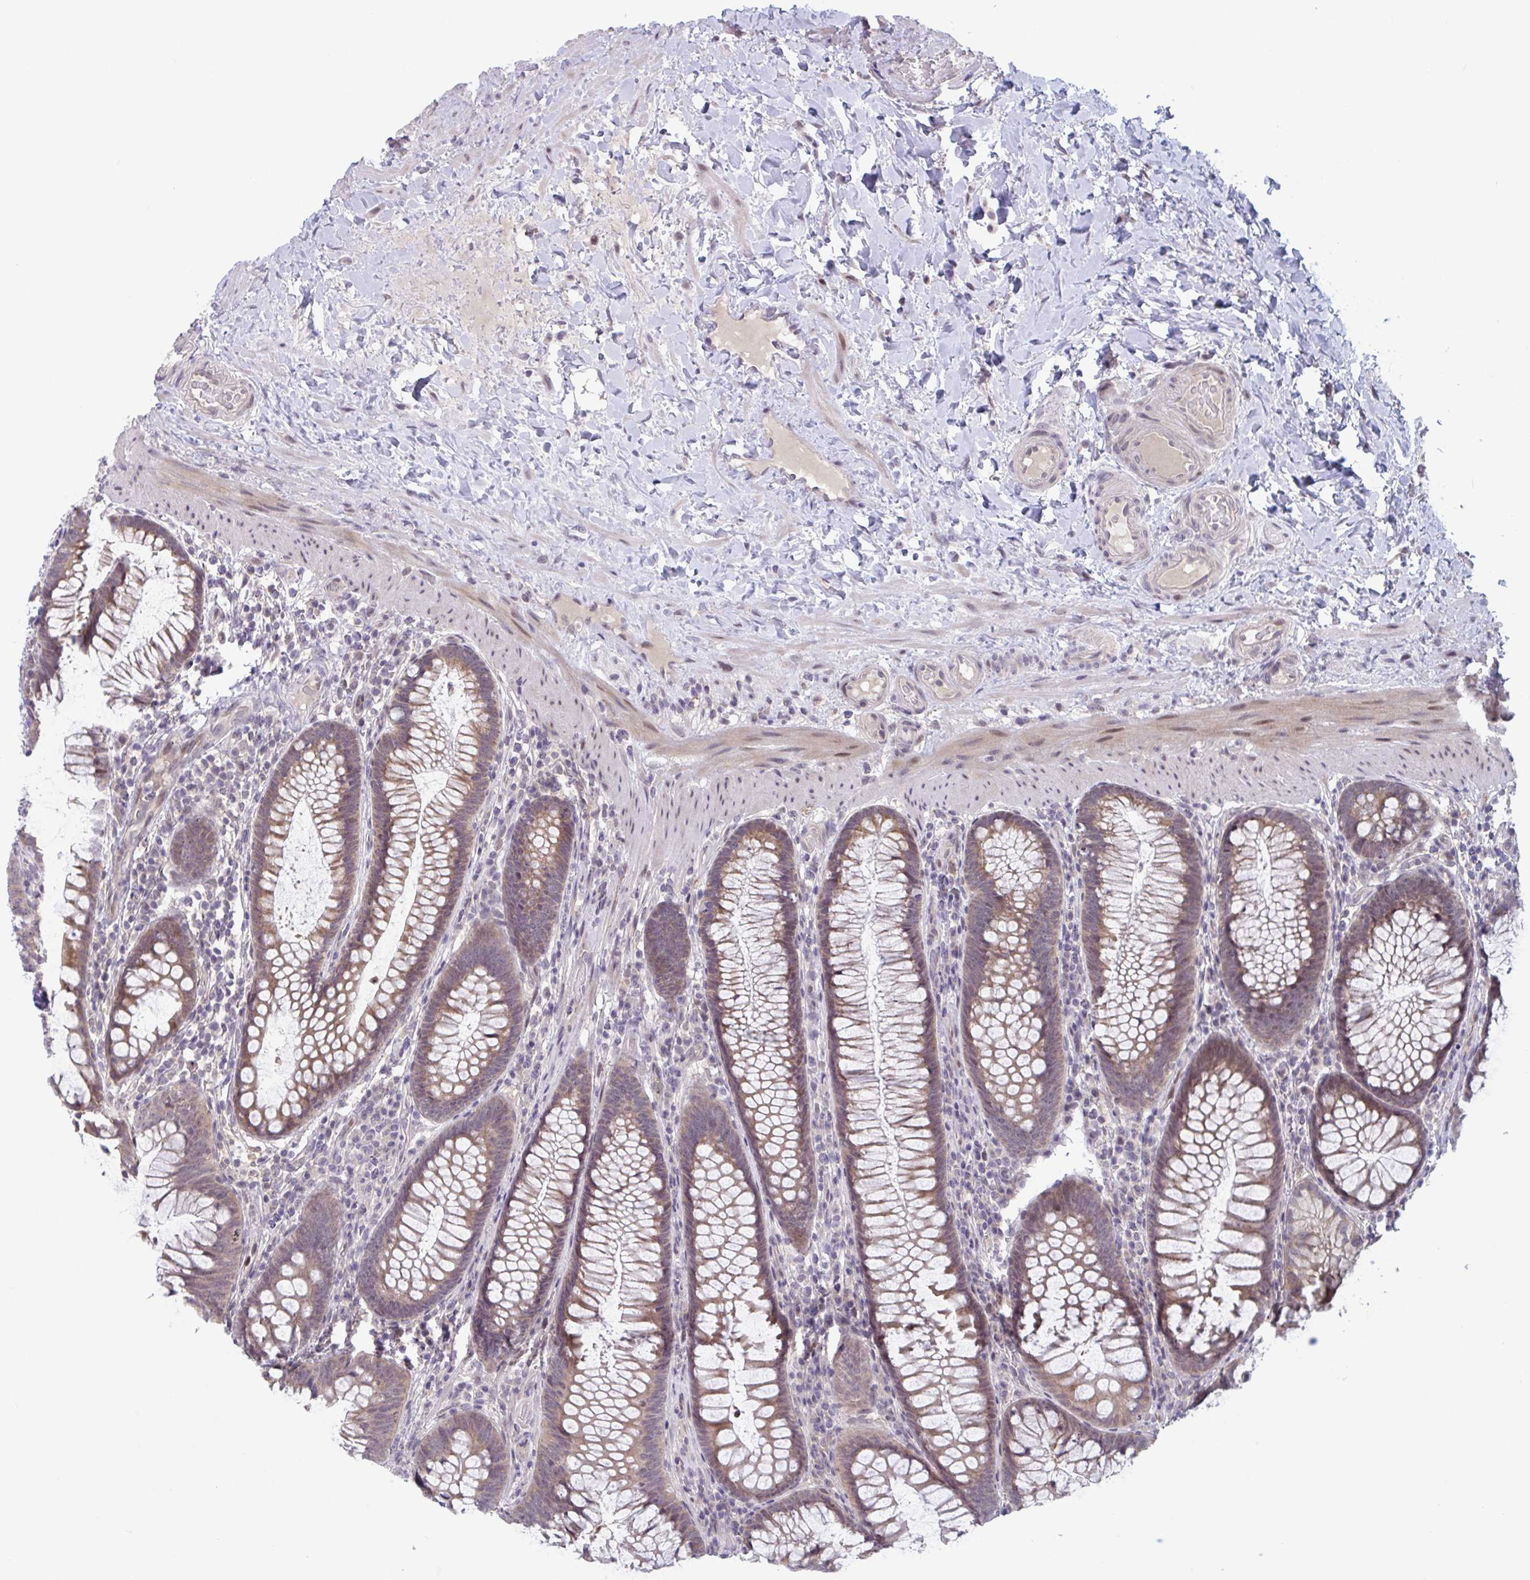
{"staining": {"intensity": "negative", "quantity": "none", "location": "none"}, "tissue": "colon", "cell_type": "Endothelial cells", "image_type": "normal", "snomed": [{"axis": "morphology", "description": "Normal tissue, NOS"}, {"axis": "morphology", "description": "Adenoma, NOS"}, {"axis": "topography", "description": "Soft tissue"}, {"axis": "topography", "description": "Colon"}], "caption": "Immunohistochemical staining of benign colon displays no significant staining in endothelial cells.", "gene": "RIOK1", "patient": {"sex": "male", "age": 47}}